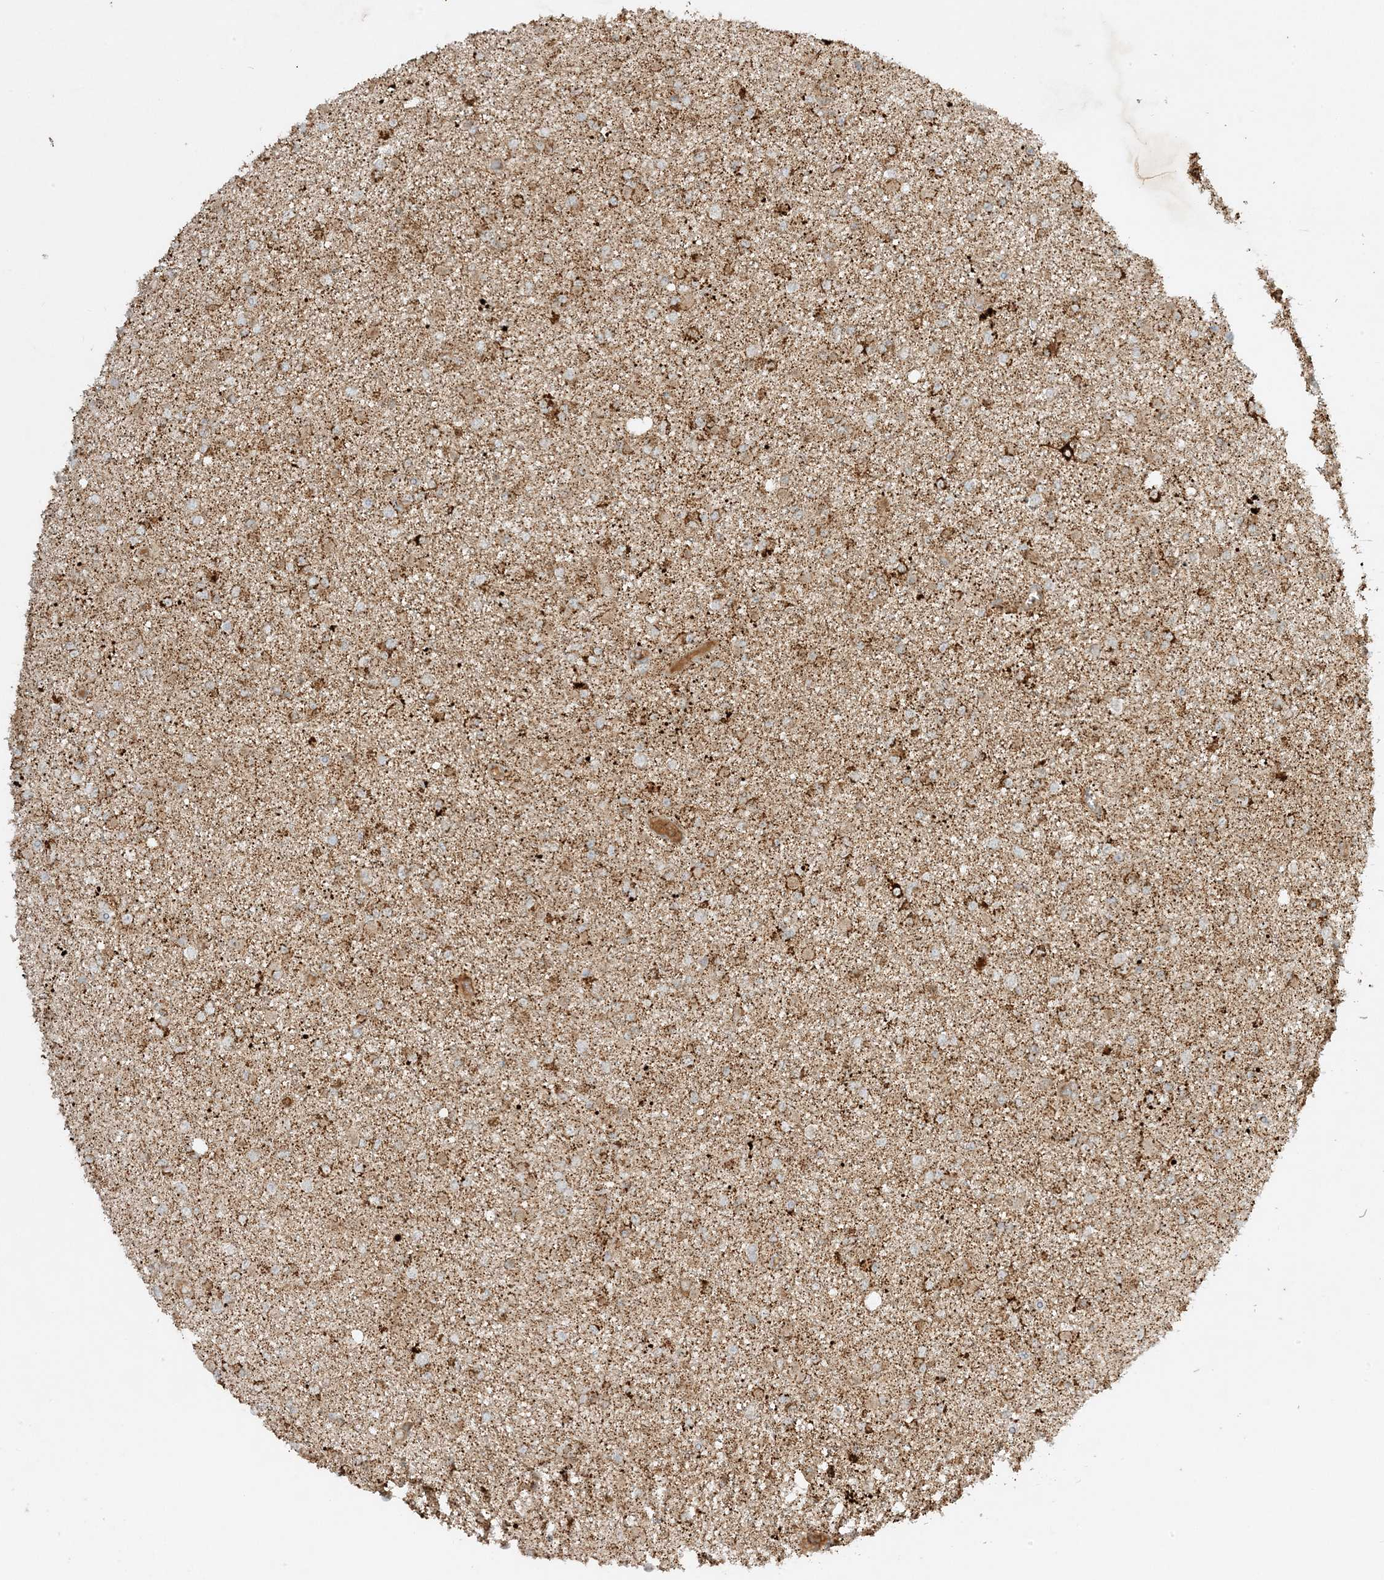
{"staining": {"intensity": "moderate", "quantity": ">75%", "location": "cytoplasmic/membranous"}, "tissue": "glioma", "cell_type": "Tumor cells", "image_type": "cancer", "snomed": [{"axis": "morphology", "description": "Glioma, malignant, Low grade"}, {"axis": "topography", "description": "Brain"}], "caption": "Low-grade glioma (malignant) stained with immunohistochemistry demonstrates moderate cytoplasmic/membranous staining in about >75% of tumor cells.", "gene": "XRN1", "patient": {"sex": "female", "age": 22}}